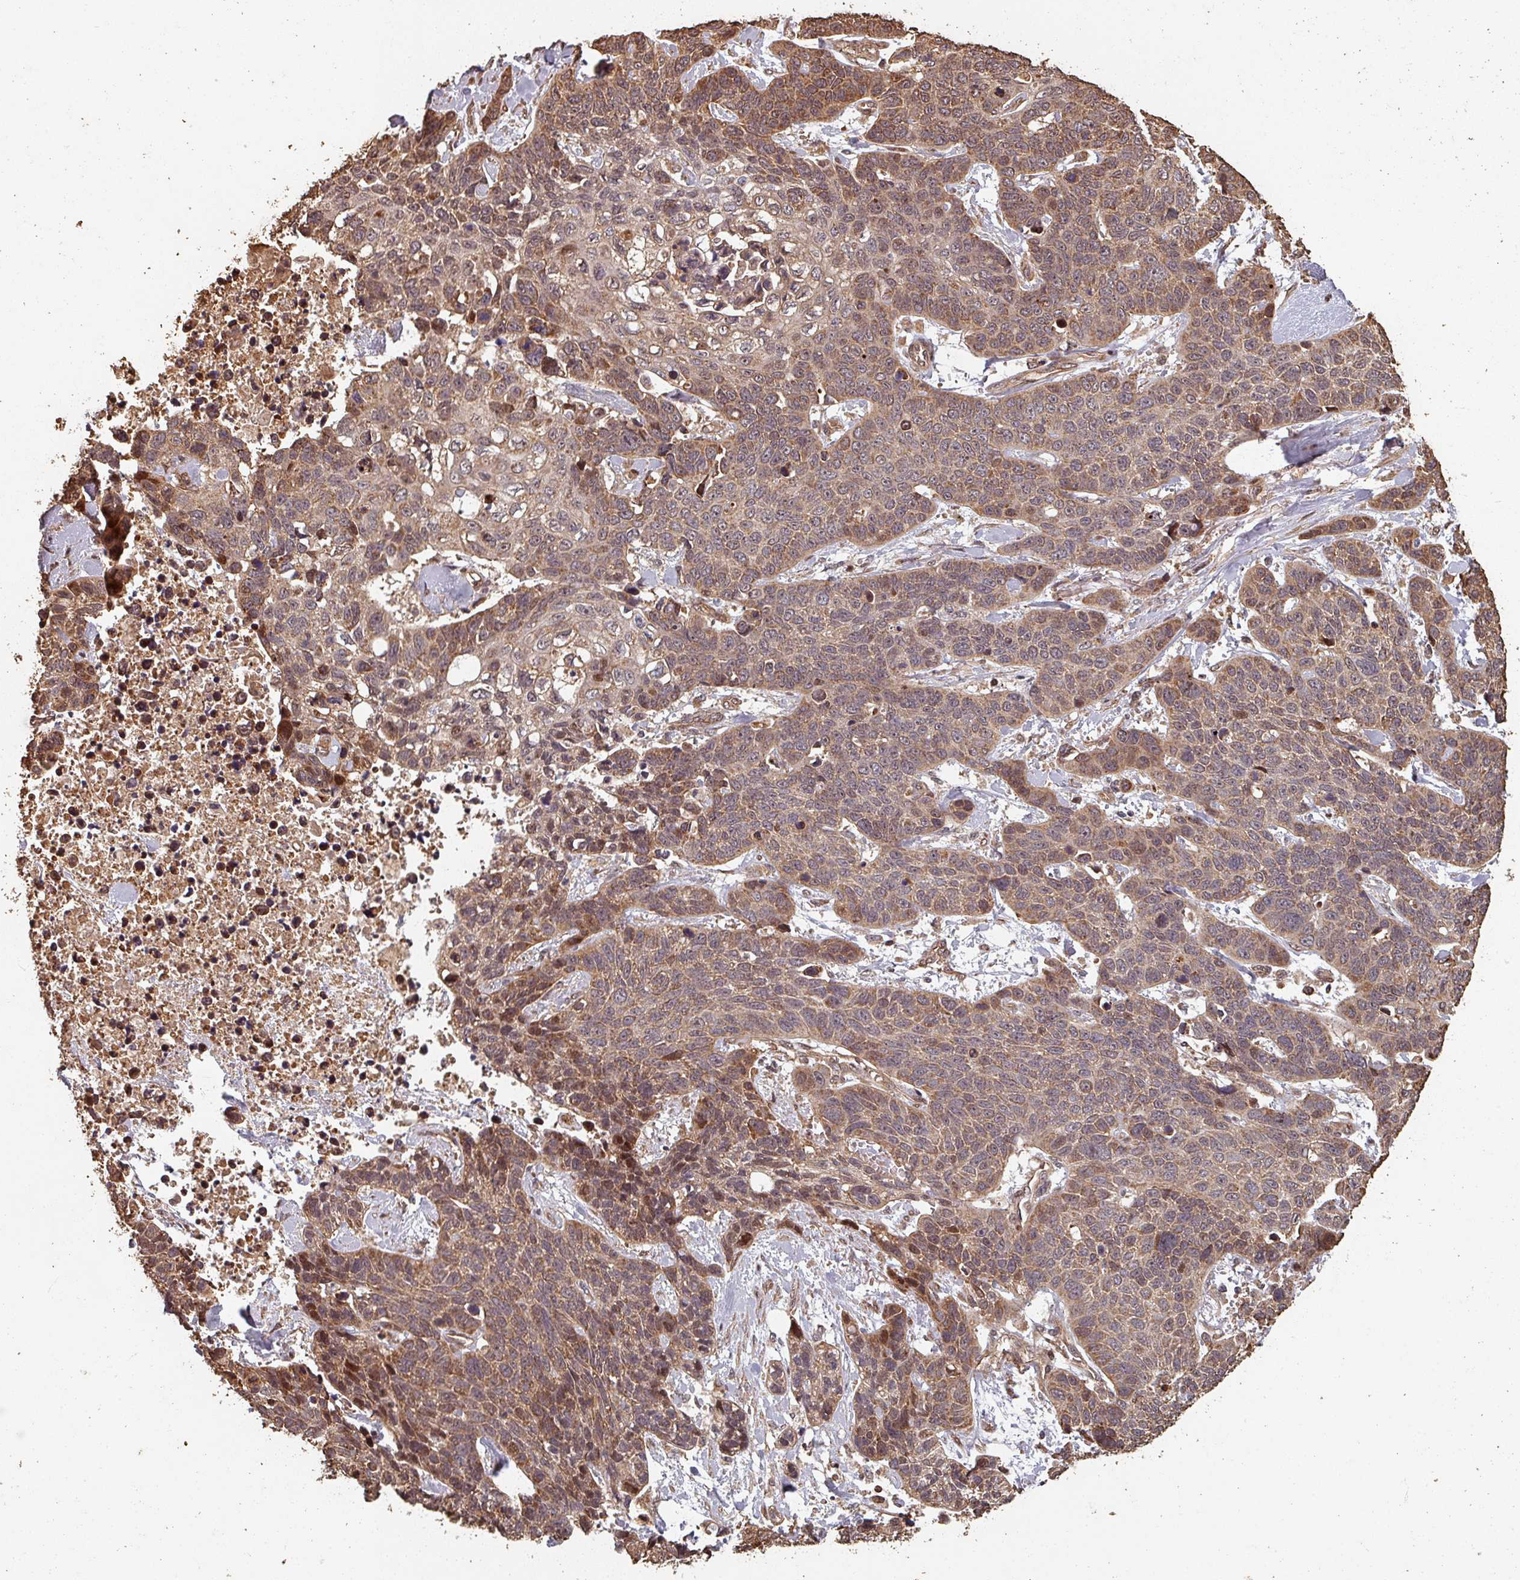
{"staining": {"intensity": "moderate", "quantity": ">75%", "location": "cytoplasmic/membranous,nuclear"}, "tissue": "lung cancer", "cell_type": "Tumor cells", "image_type": "cancer", "snomed": [{"axis": "morphology", "description": "Squamous cell carcinoma, NOS"}, {"axis": "topography", "description": "Lung"}], "caption": "A micrograph of lung squamous cell carcinoma stained for a protein reveals moderate cytoplasmic/membranous and nuclear brown staining in tumor cells.", "gene": "EID1", "patient": {"sex": "male", "age": 62}}